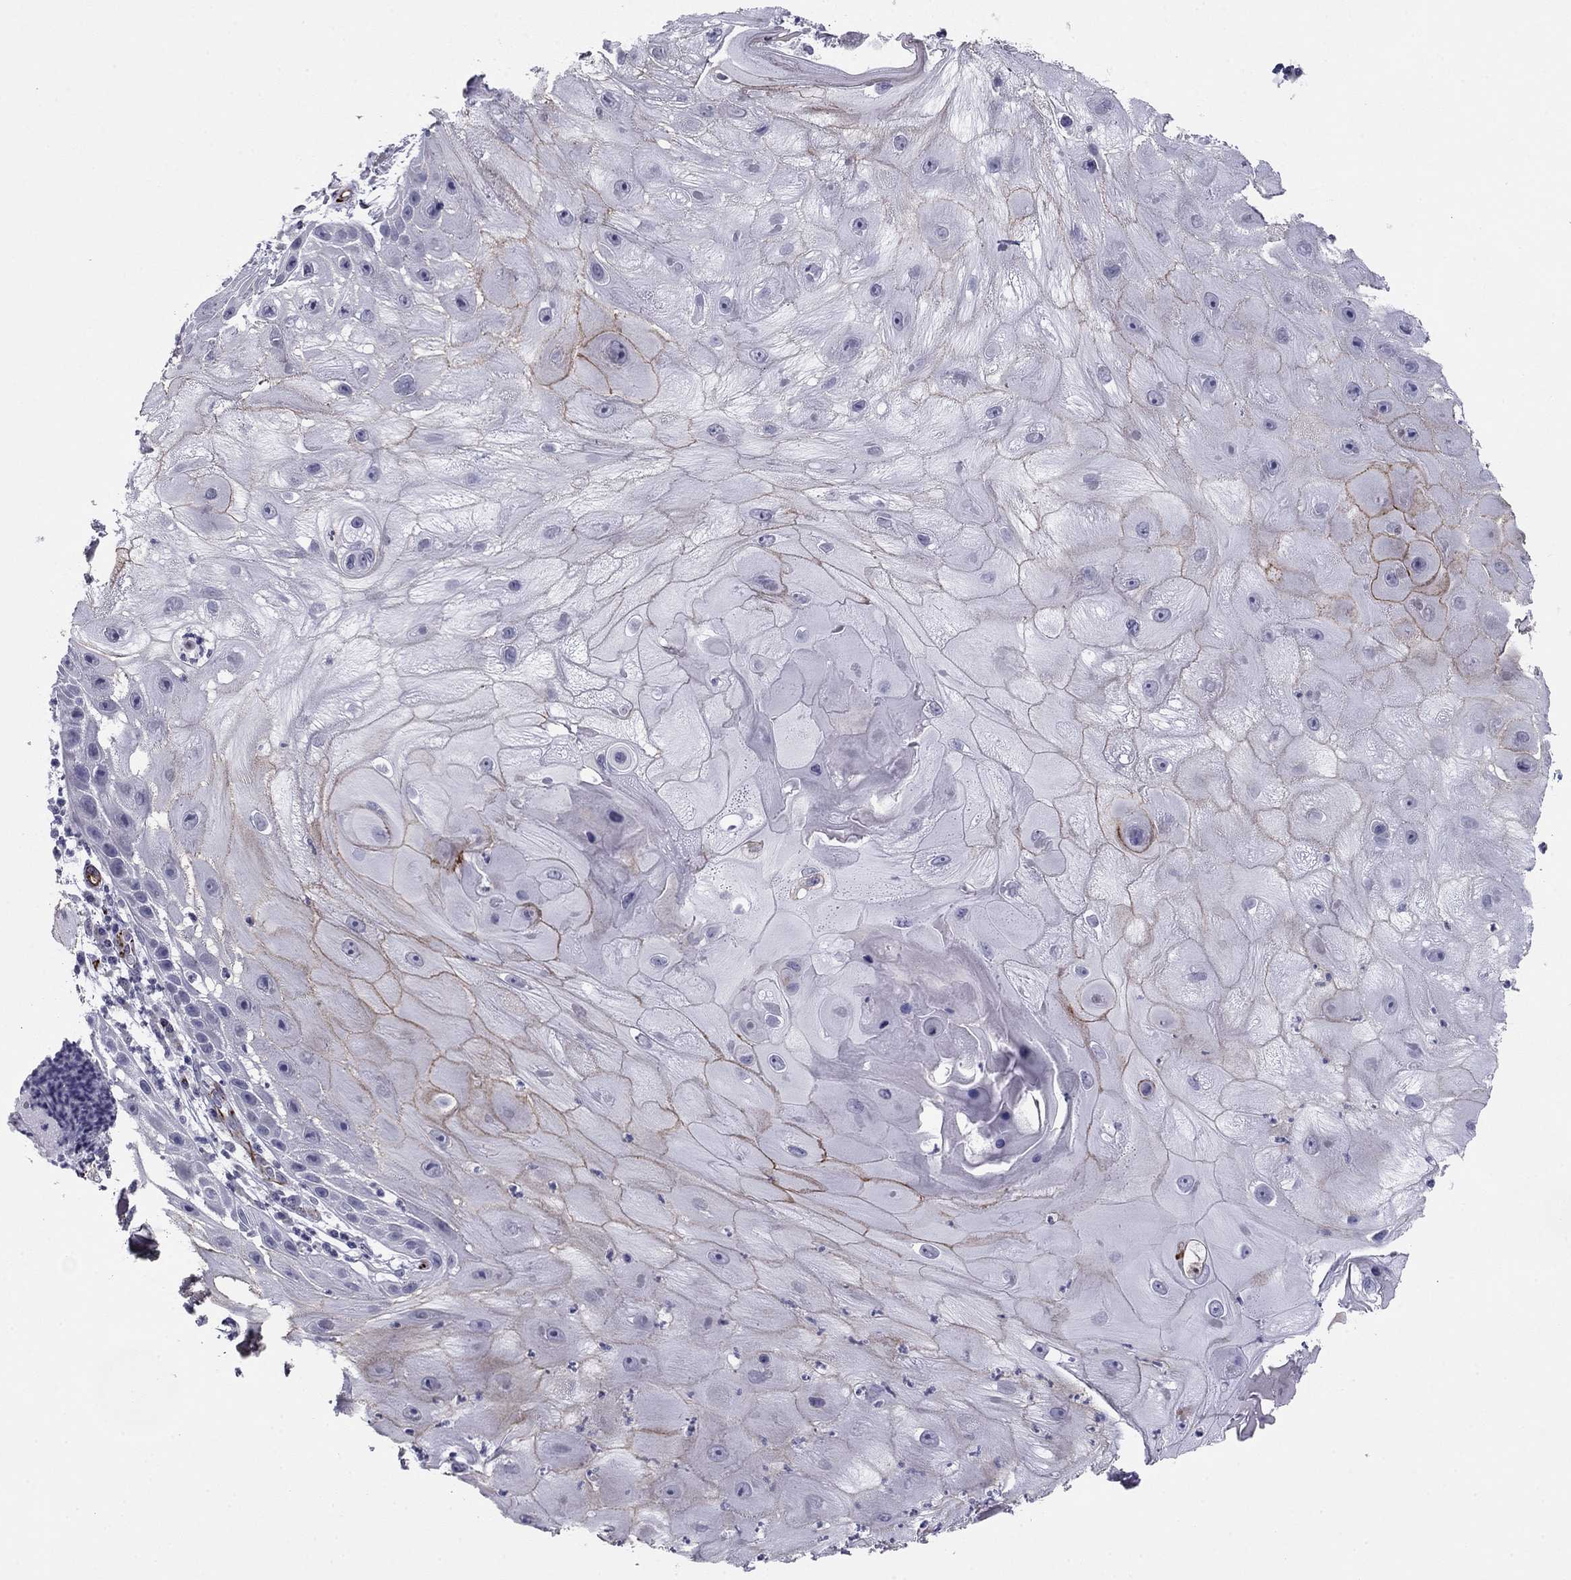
{"staining": {"intensity": "moderate", "quantity": "<25%", "location": "cytoplasmic/membranous"}, "tissue": "skin cancer", "cell_type": "Tumor cells", "image_type": "cancer", "snomed": [{"axis": "morphology", "description": "Normal tissue, NOS"}, {"axis": "morphology", "description": "Squamous cell carcinoma, NOS"}, {"axis": "topography", "description": "Skin"}], "caption": "Immunohistochemical staining of squamous cell carcinoma (skin) shows moderate cytoplasmic/membranous protein staining in approximately <25% of tumor cells.", "gene": "ANKS4B", "patient": {"sex": "male", "age": 79}}